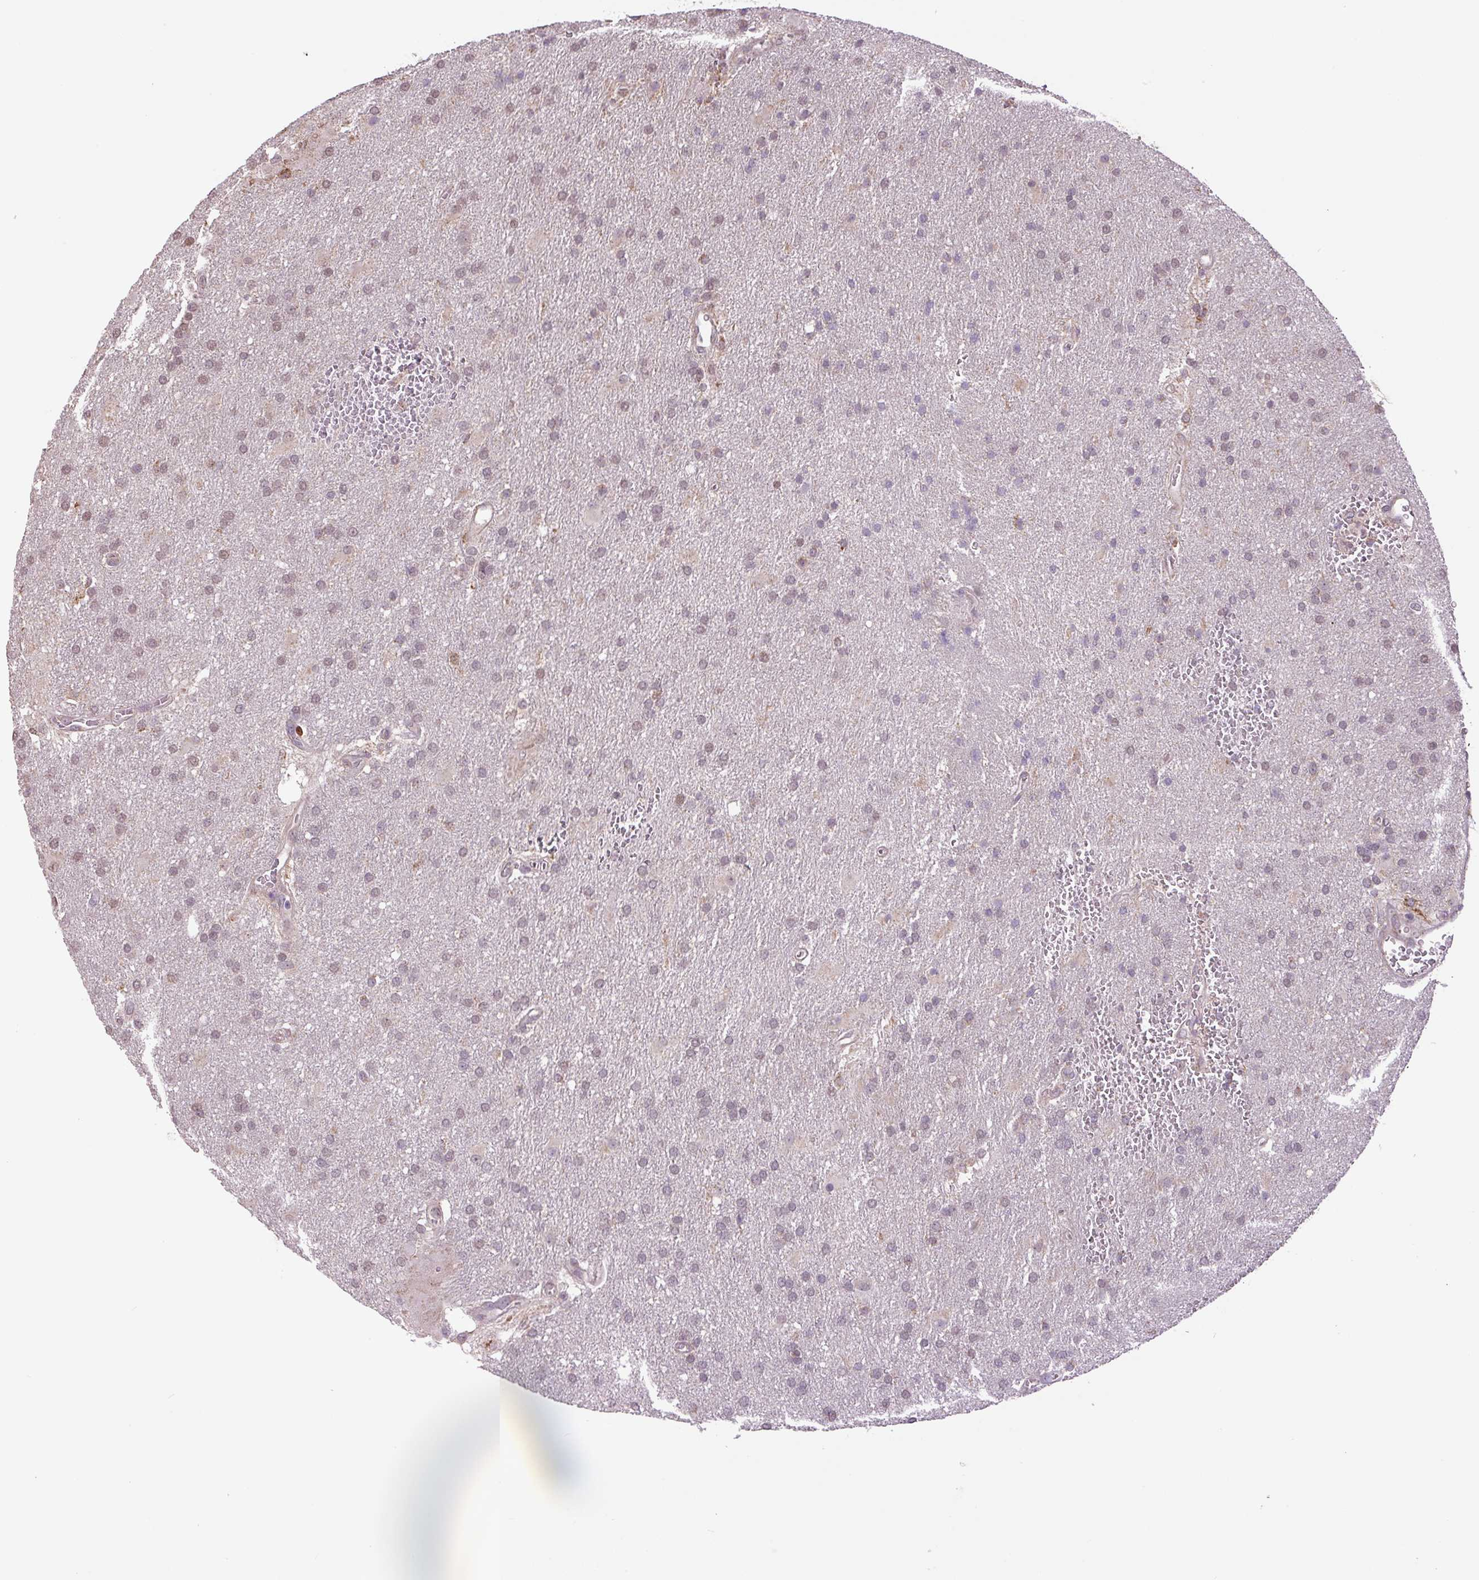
{"staining": {"intensity": "moderate", "quantity": "<25%", "location": "nuclear"}, "tissue": "glioma", "cell_type": "Tumor cells", "image_type": "cancer", "snomed": [{"axis": "morphology", "description": "Glioma, malignant, Low grade"}, {"axis": "topography", "description": "Brain"}], "caption": "Protein staining of glioma tissue demonstrates moderate nuclear staining in approximately <25% of tumor cells. Nuclei are stained in blue.", "gene": "SGF29", "patient": {"sex": "male", "age": 66}}